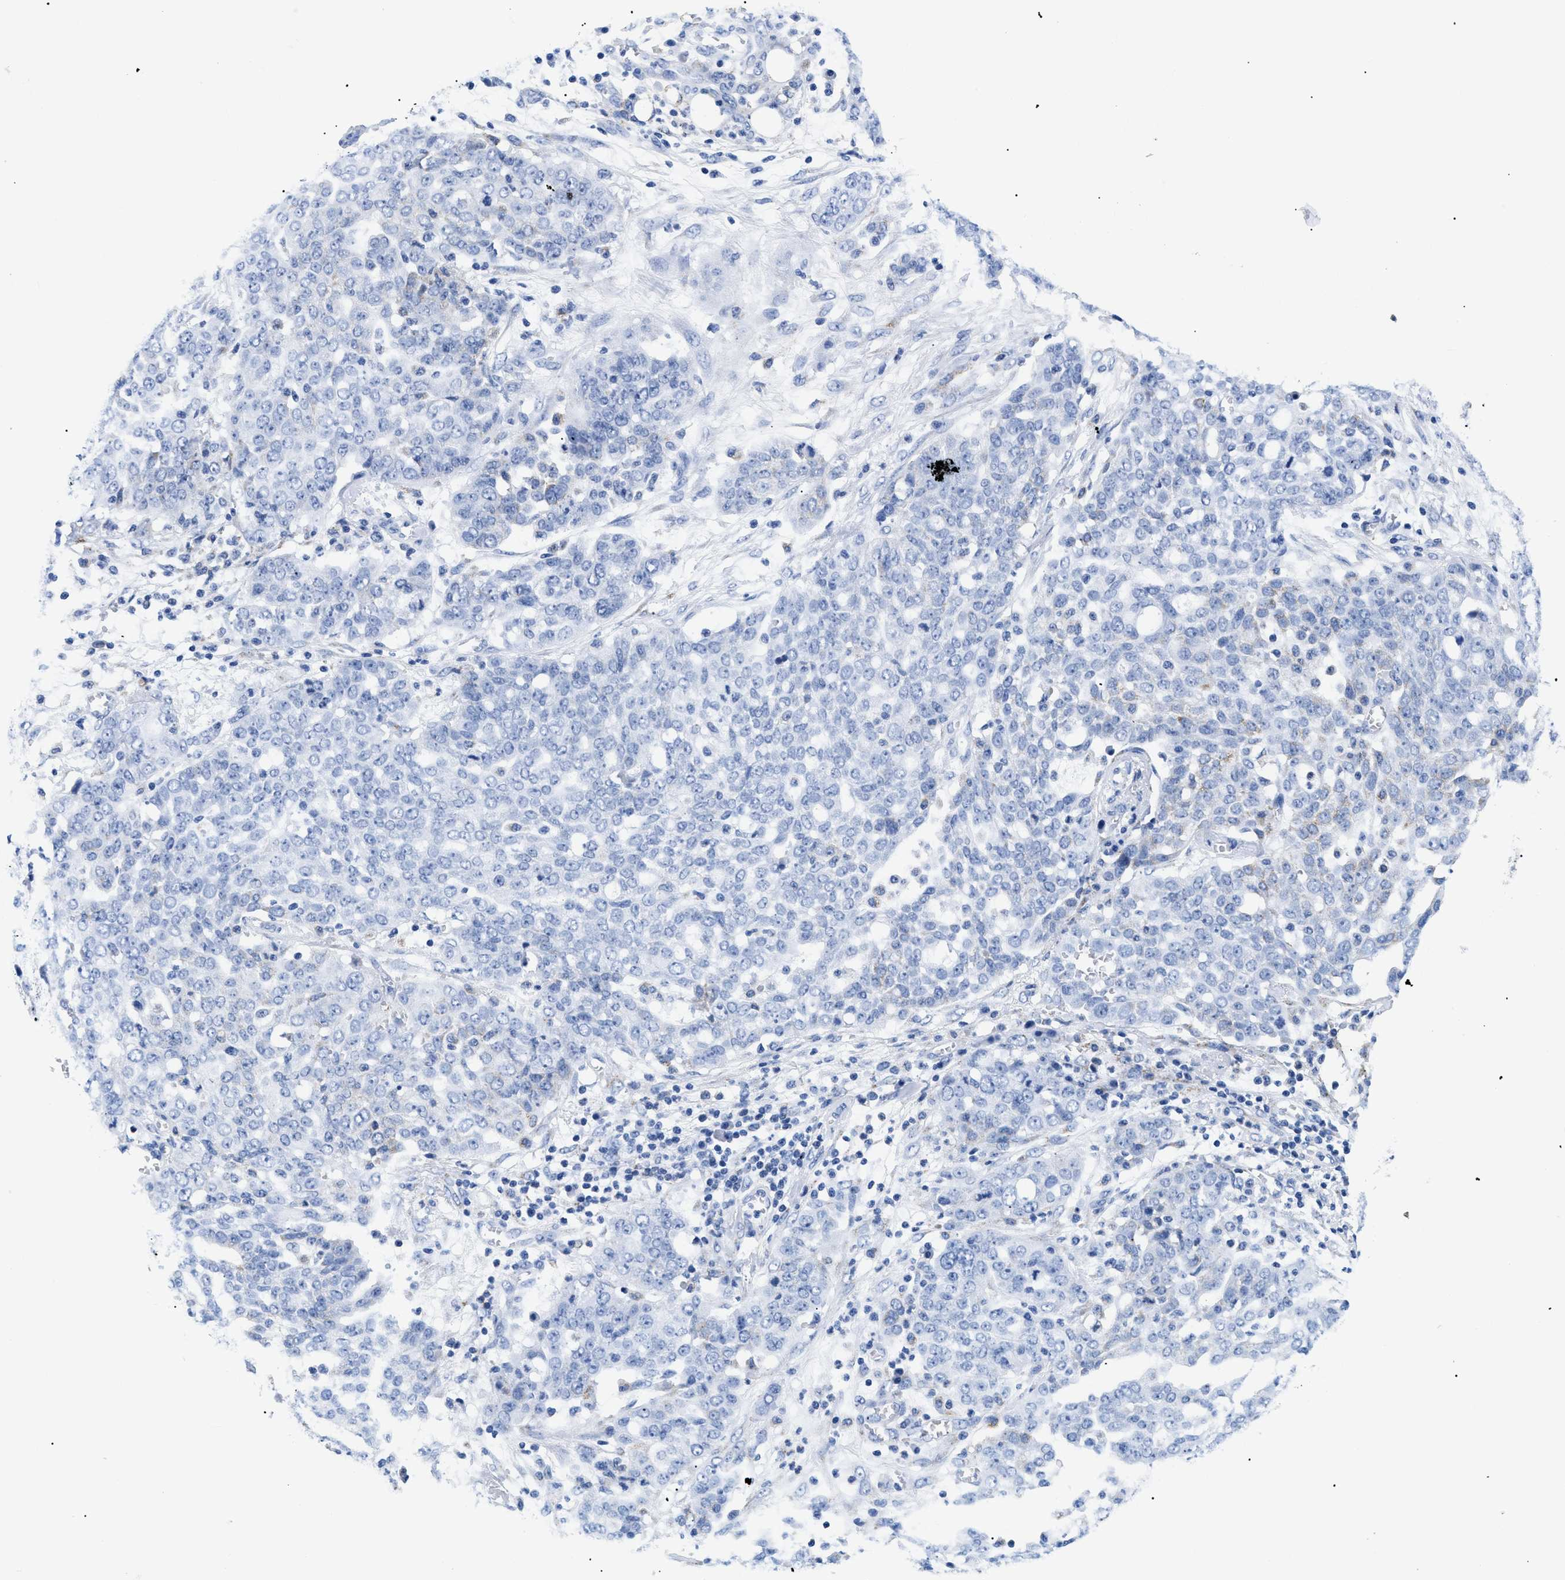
{"staining": {"intensity": "negative", "quantity": "none", "location": "none"}, "tissue": "ovarian cancer", "cell_type": "Tumor cells", "image_type": "cancer", "snomed": [{"axis": "morphology", "description": "Cystadenocarcinoma, serous, NOS"}, {"axis": "topography", "description": "Soft tissue"}, {"axis": "topography", "description": "Ovary"}], "caption": "Immunohistochemistry (IHC) micrograph of human ovarian cancer stained for a protein (brown), which exhibits no expression in tumor cells.", "gene": "GPR149", "patient": {"sex": "female", "age": 57}}